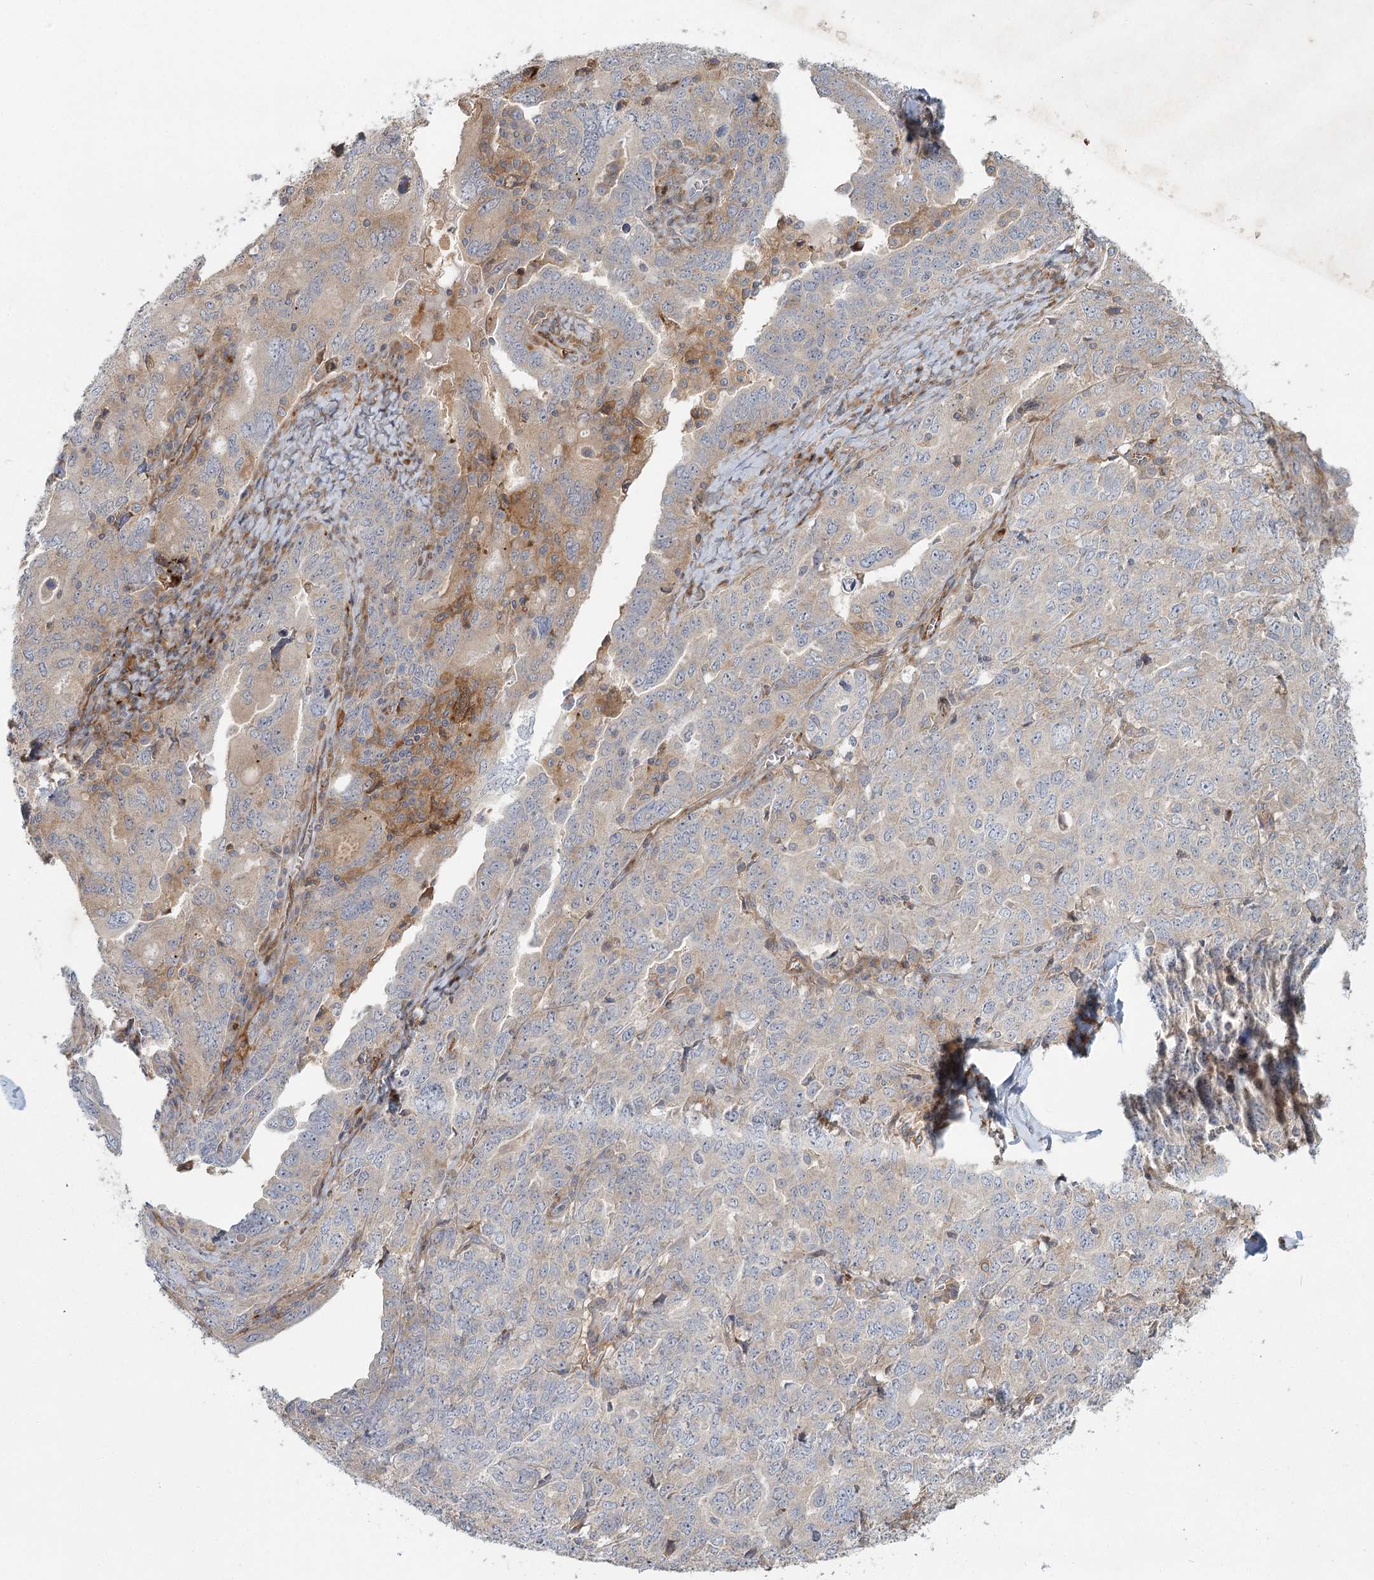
{"staining": {"intensity": "weak", "quantity": "<25%", "location": "cytoplasmic/membranous"}, "tissue": "ovarian cancer", "cell_type": "Tumor cells", "image_type": "cancer", "snomed": [{"axis": "morphology", "description": "Carcinoma, endometroid"}, {"axis": "topography", "description": "Ovary"}], "caption": "This is a photomicrograph of immunohistochemistry staining of endometroid carcinoma (ovarian), which shows no staining in tumor cells.", "gene": "FAM110C", "patient": {"sex": "female", "age": 62}}